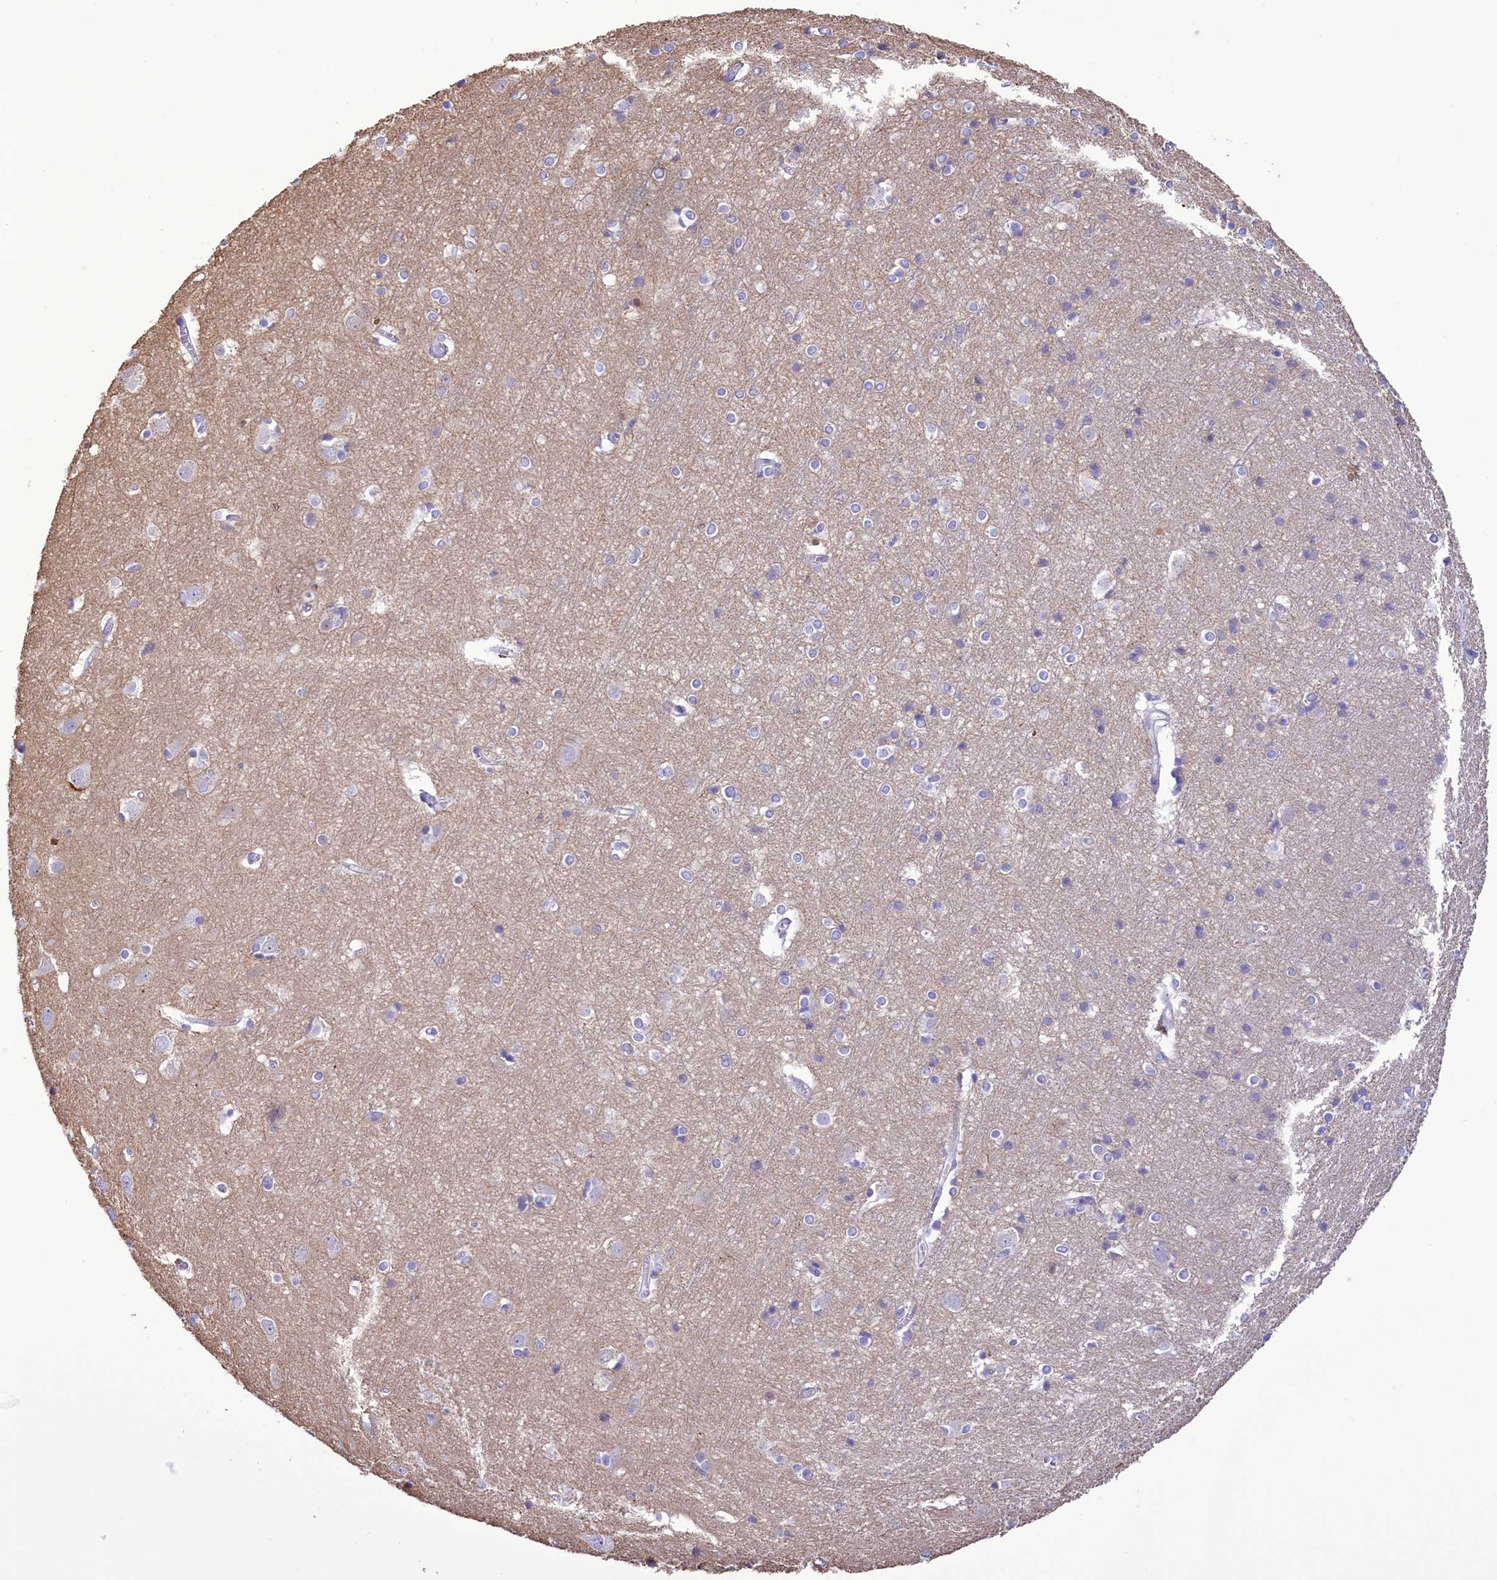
{"staining": {"intensity": "negative", "quantity": "none", "location": "none"}, "tissue": "cerebral cortex", "cell_type": "Endothelial cells", "image_type": "normal", "snomed": [{"axis": "morphology", "description": "Normal tissue, NOS"}, {"axis": "topography", "description": "Cerebral cortex"}], "caption": "DAB (3,3'-diaminobenzidine) immunohistochemical staining of benign human cerebral cortex shows no significant positivity in endothelial cells. (Brightfield microscopy of DAB immunohistochemistry at high magnification).", "gene": "FAM149B1", "patient": {"sex": "male", "age": 54}}